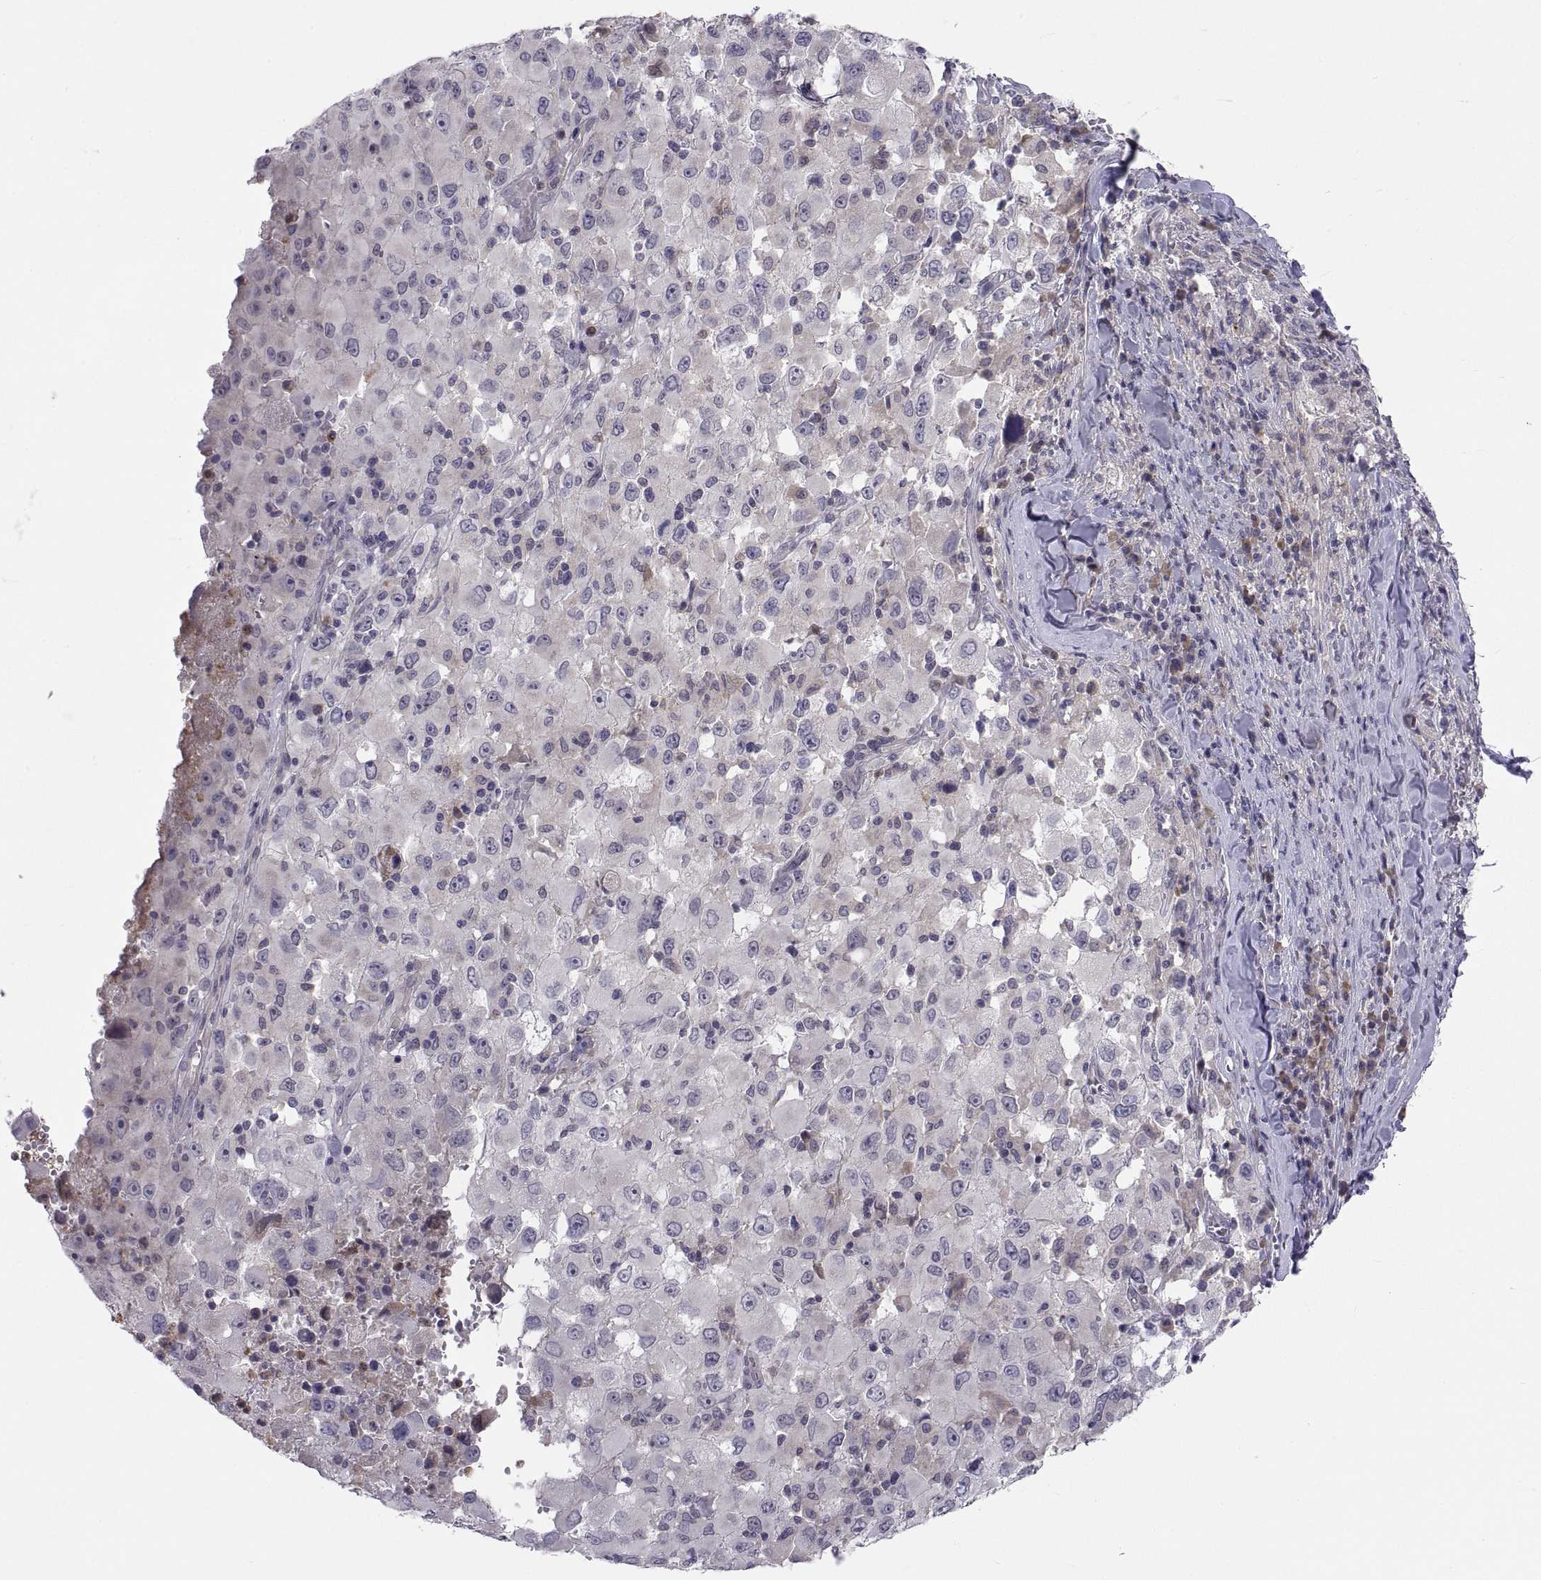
{"staining": {"intensity": "negative", "quantity": "none", "location": "none"}, "tissue": "melanoma", "cell_type": "Tumor cells", "image_type": "cancer", "snomed": [{"axis": "morphology", "description": "Malignant melanoma, Metastatic site"}, {"axis": "topography", "description": "Soft tissue"}], "caption": "Melanoma stained for a protein using immunohistochemistry reveals no positivity tumor cells.", "gene": "PKP1", "patient": {"sex": "male", "age": 50}}